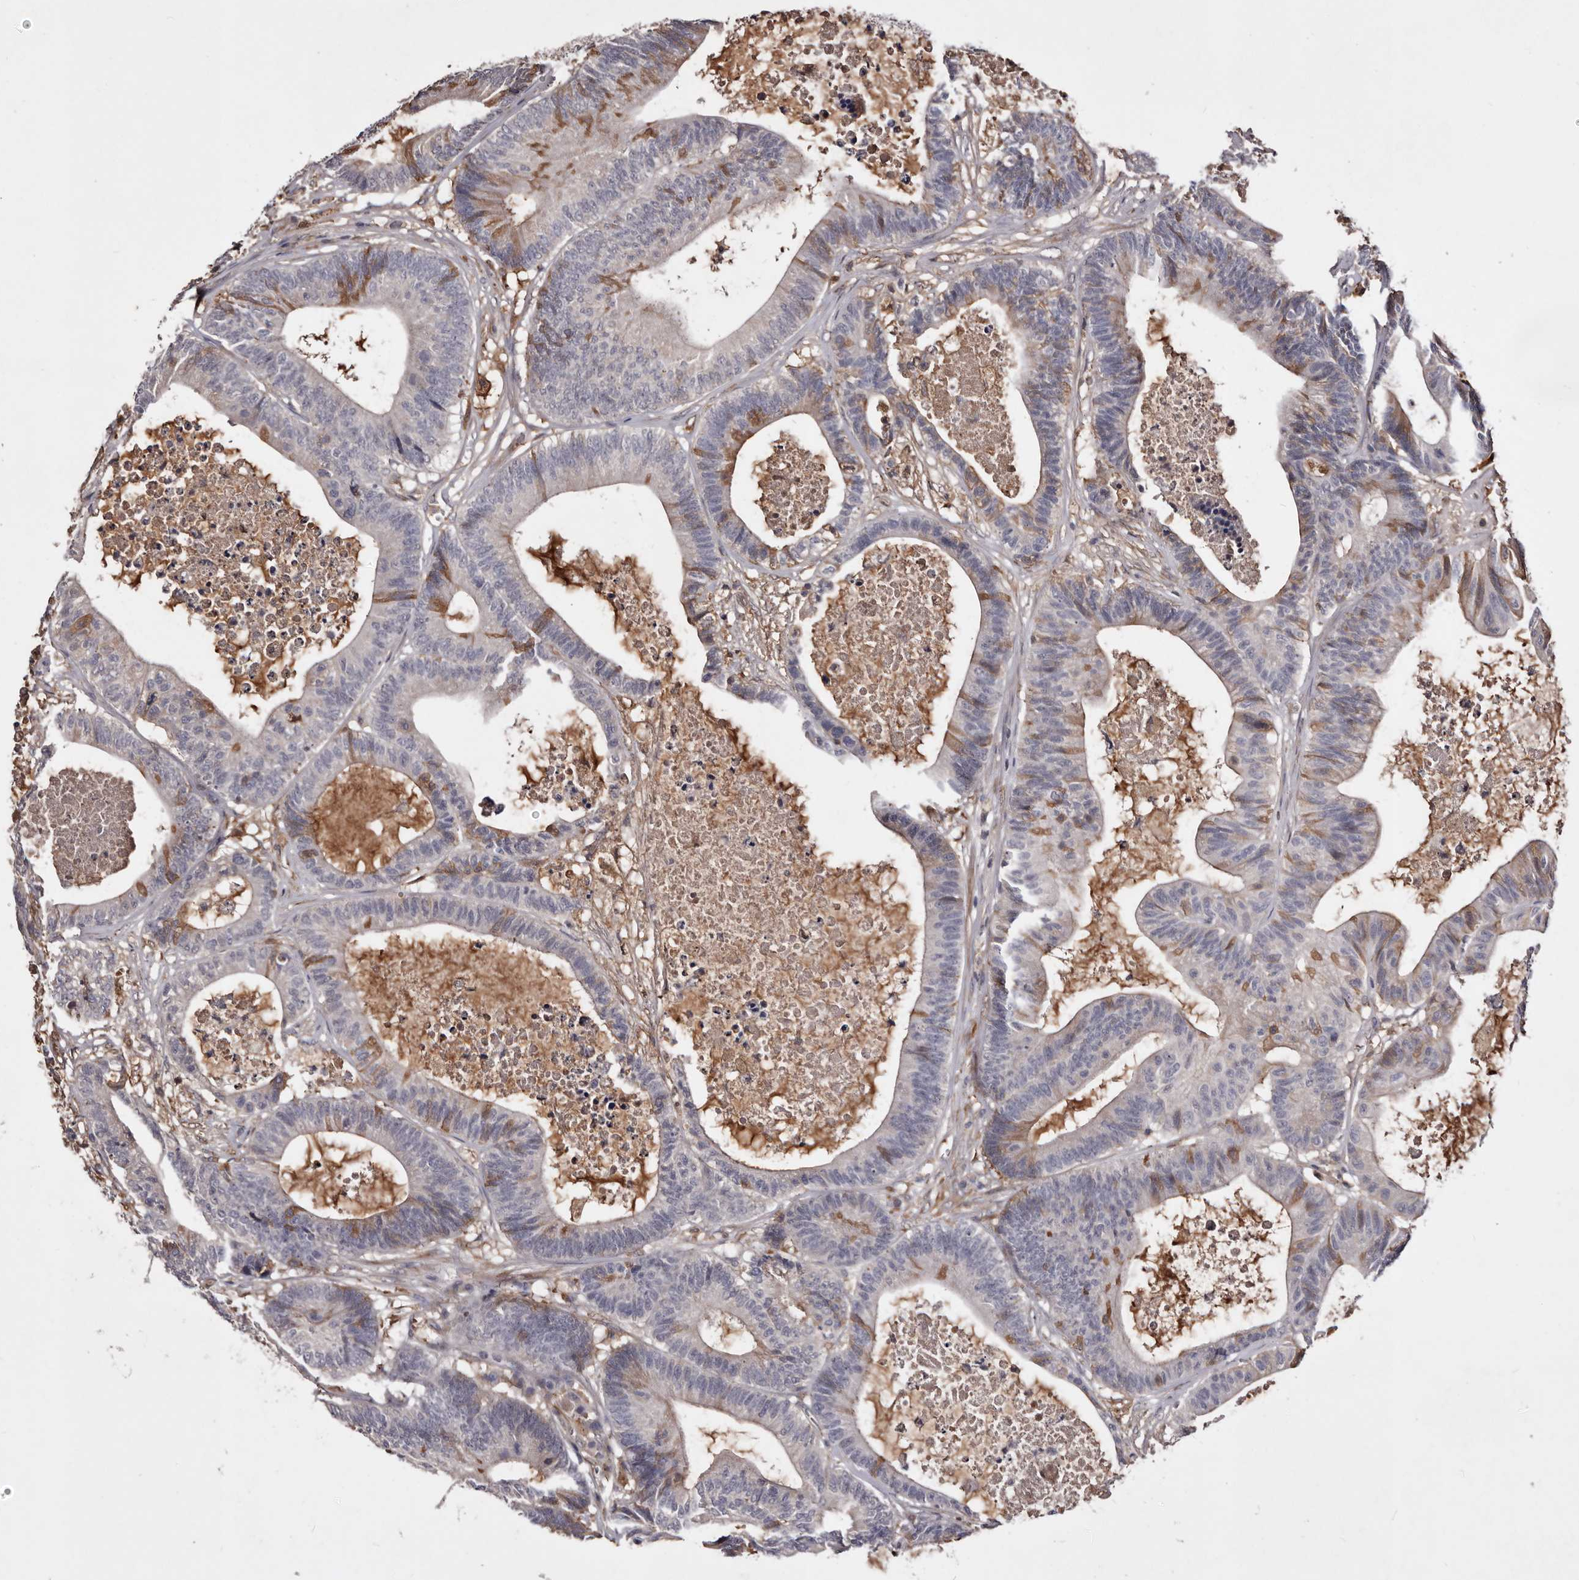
{"staining": {"intensity": "moderate", "quantity": "<25%", "location": "cytoplasmic/membranous"}, "tissue": "colorectal cancer", "cell_type": "Tumor cells", "image_type": "cancer", "snomed": [{"axis": "morphology", "description": "Adenocarcinoma, NOS"}, {"axis": "topography", "description": "Colon"}], "caption": "High-power microscopy captured an IHC micrograph of colorectal adenocarcinoma, revealing moderate cytoplasmic/membranous positivity in about <25% of tumor cells.", "gene": "CYP1B1", "patient": {"sex": "female", "age": 84}}